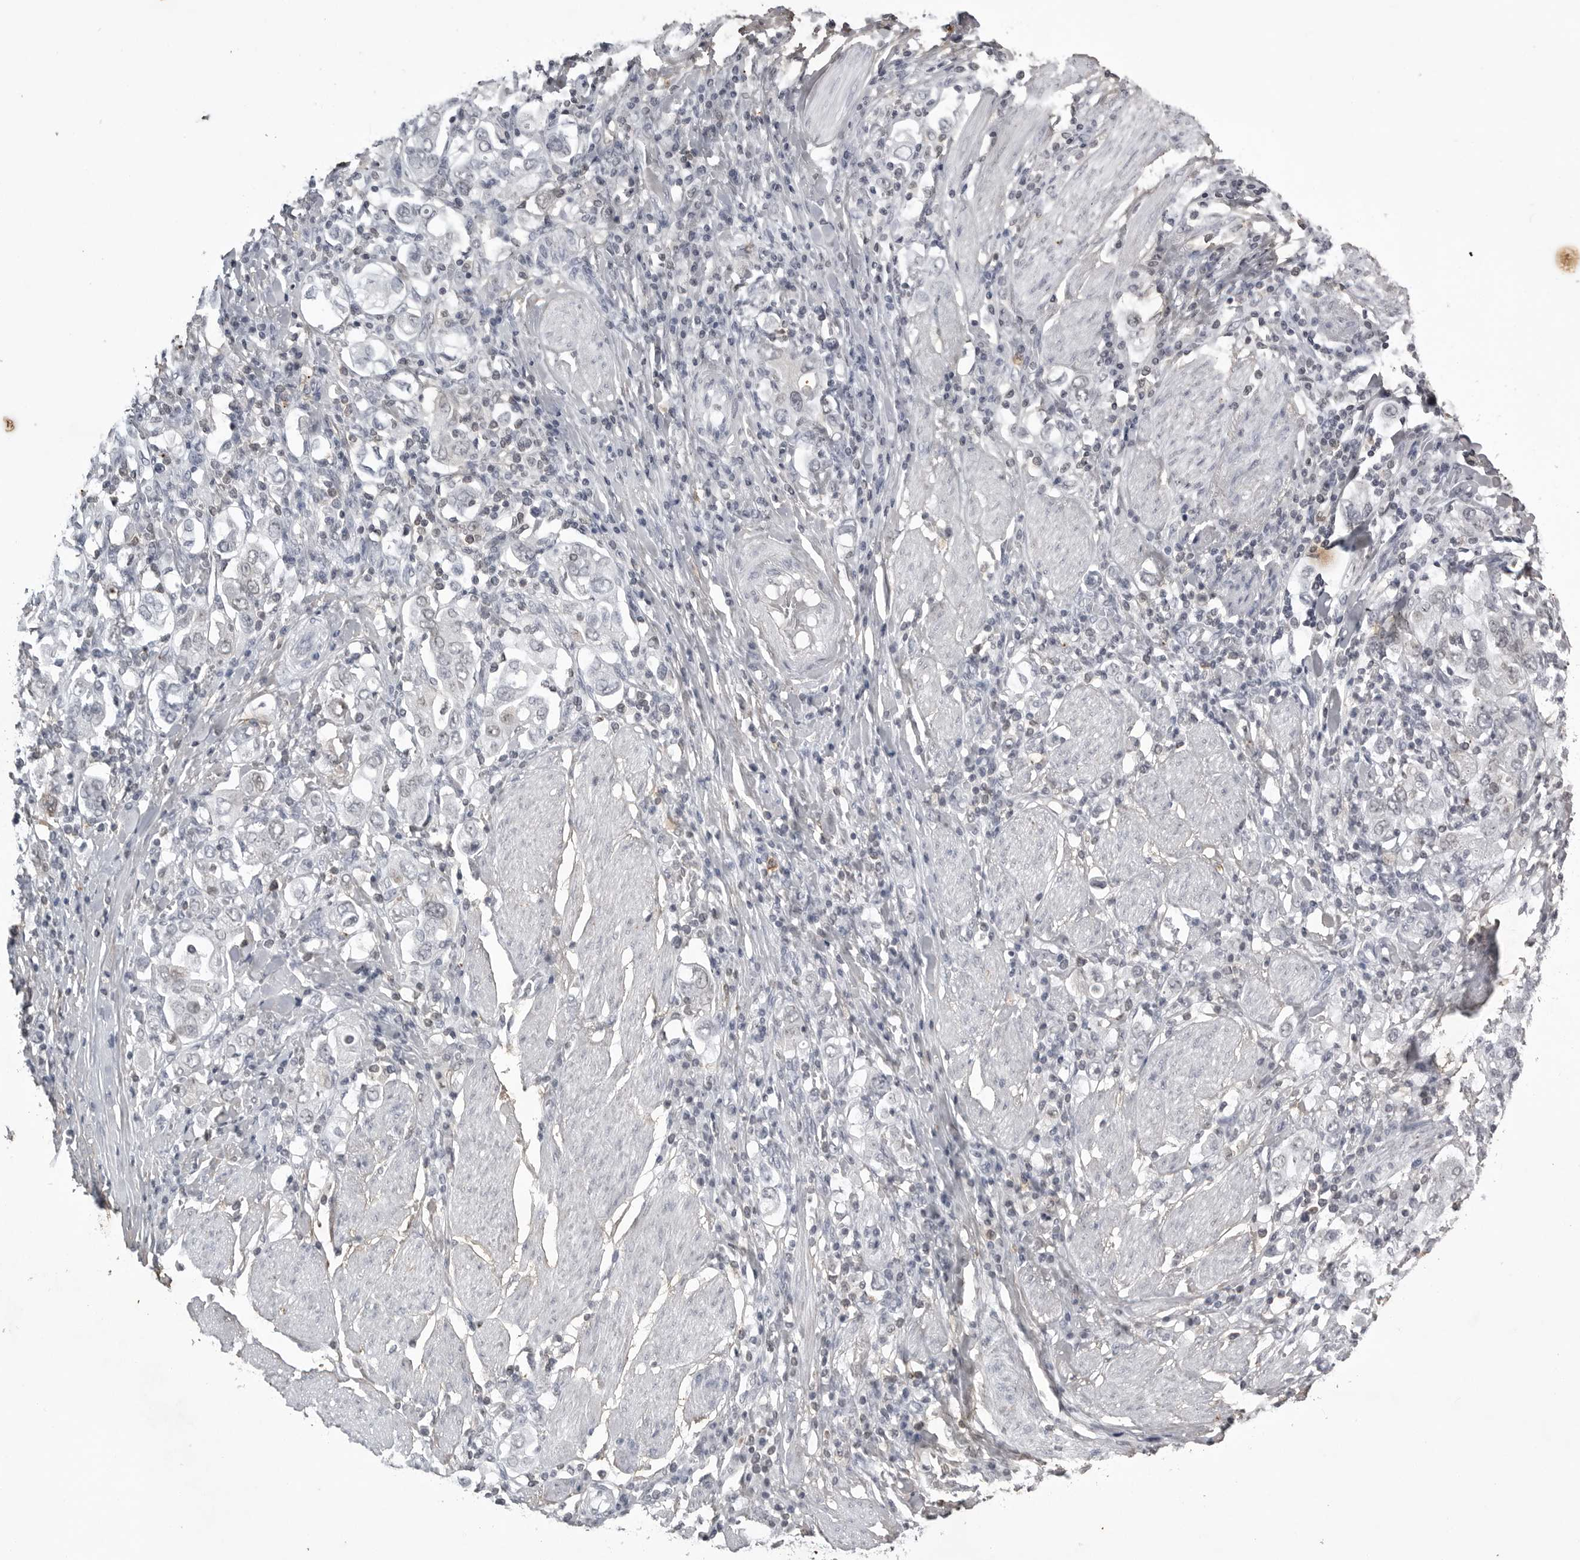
{"staining": {"intensity": "negative", "quantity": "none", "location": "none"}, "tissue": "stomach cancer", "cell_type": "Tumor cells", "image_type": "cancer", "snomed": [{"axis": "morphology", "description": "Adenocarcinoma, NOS"}, {"axis": "topography", "description": "Stomach, upper"}], "caption": "The micrograph shows no staining of tumor cells in stomach cancer (adenocarcinoma). (Stains: DAB IHC with hematoxylin counter stain, Microscopy: brightfield microscopy at high magnification).", "gene": "RRM1", "patient": {"sex": "male", "age": 62}}